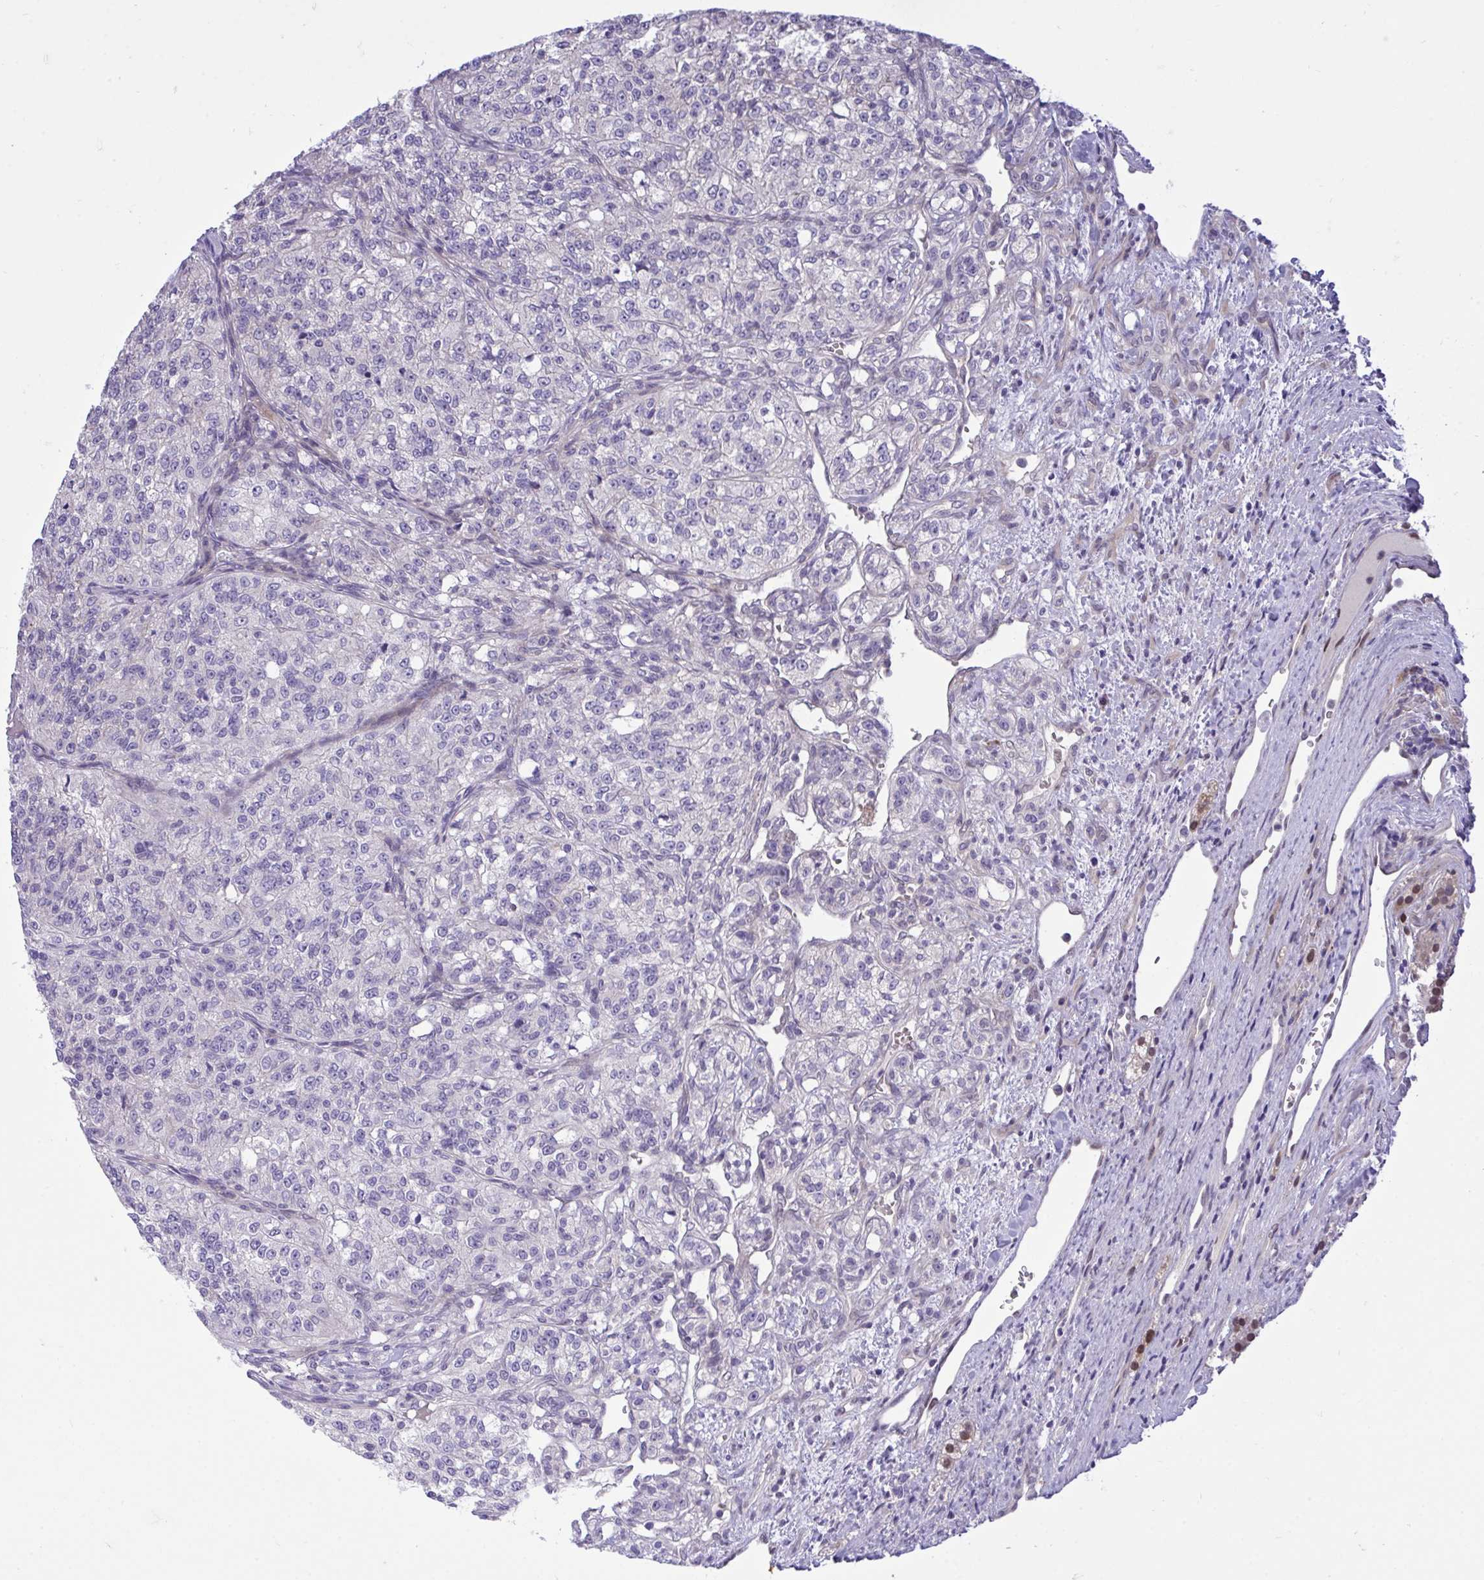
{"staining": {"intensity": "negative", "quantity": "none", "location": "none"}, "tissue": "renal cancer", "cell_type": "Tumor cells", "image_type": "cancer", "snomed": [{"axis": "morphology", "description": "Adenocarcinoma, NOS"}, {"axis": "topography", "description": "Kidney"}], "caption": "Immunohistochemistry (IHC) of adenocarcinoma (renal) exhibits no expression in tumor cells.", "gene": "HMBOX1", "patient": {"sex": "female", "age": 63}}